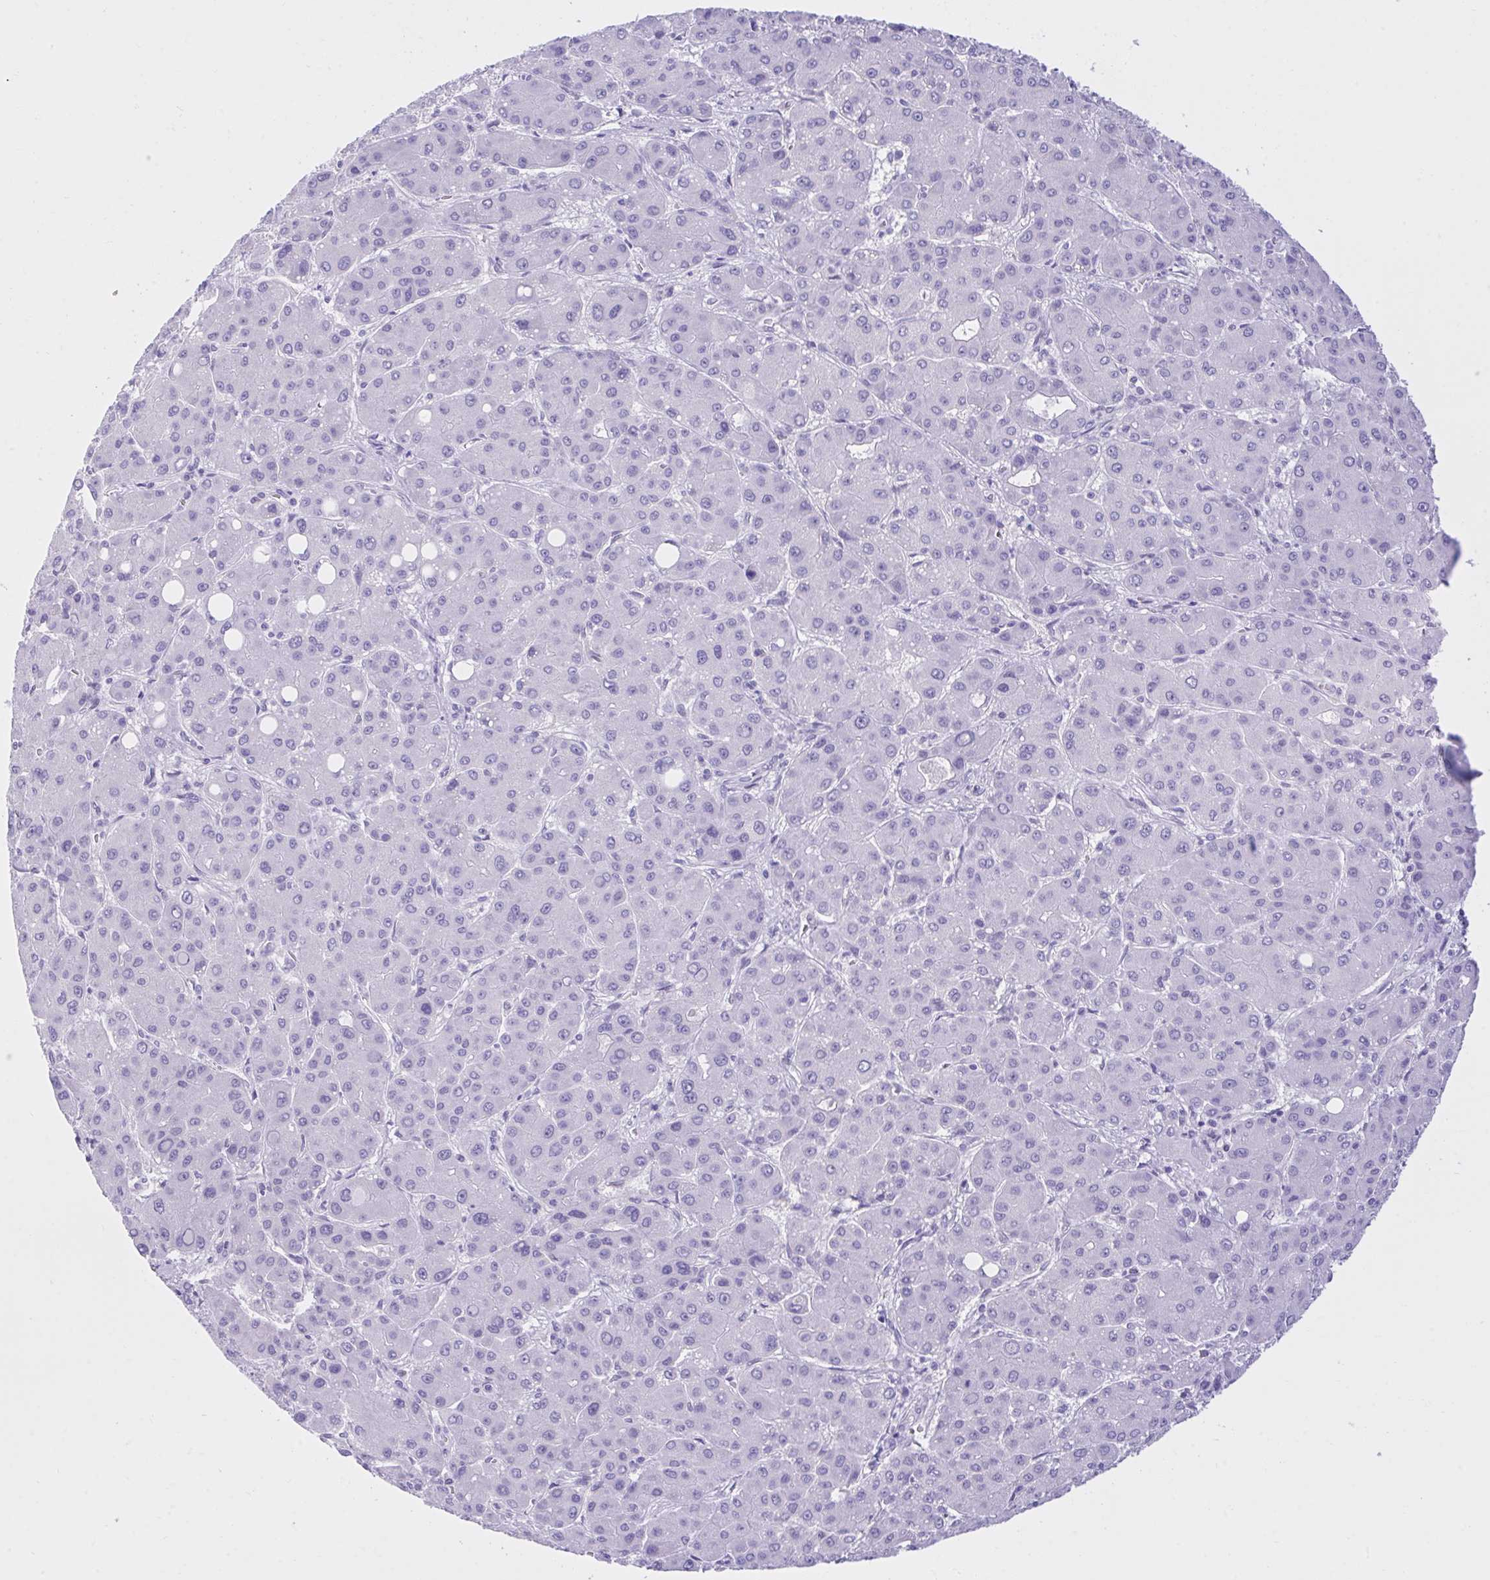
{"staining": {"intensity": "negative", "quantity": "none", "location": "none"}, "tissue": "liver cancer", "cell_type": "Tumor cells", "image_type": "cancer", "snomed": [{"axis": "morphology", "description": "Carcinoma, Hepatocellular, NOS"}, {"axis": "topography", "description": "Liver"}], "caption": "Immunohistochemistry (IHC) of hepatocellular carcinoma (liver) reveals no staining in tumor cells.", "gene": "PGM2L1", "patient": {"sex": "male", "age": 55}}